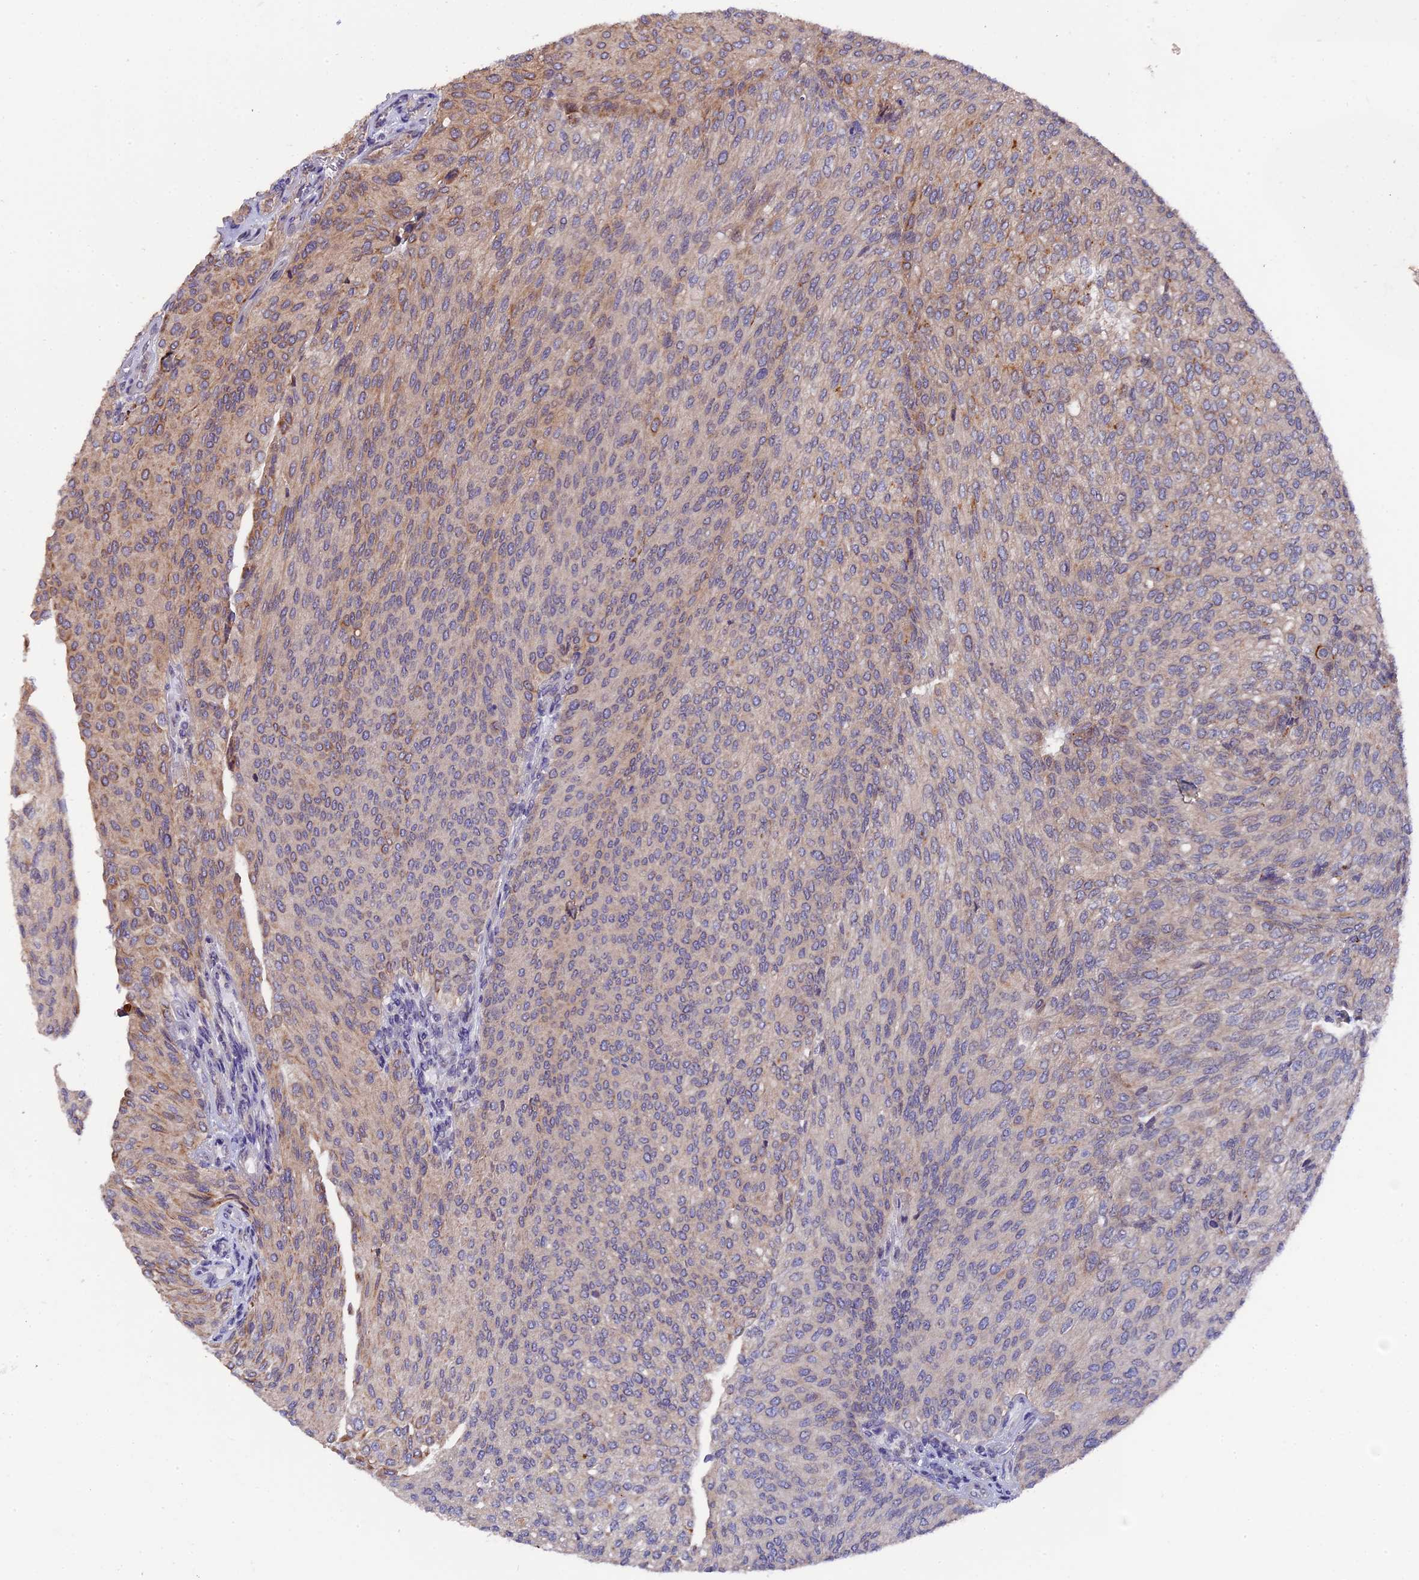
{"staining": {"intensity": "moderate", "quantity": "<25%", "location": "cytoplasmic/membranous"}, "tissue": "urothelial cancer", "cell_type": "Tumor cells", "image_type": "cancer", "snomed": [{"axis": "morphology", "description": "Urothelial carcinoma, High grade"}, {"axis": "topography", "description": "Urinary bladder"}], "caption": "About <25% of tumor cells in urothelial cancer demonstrate moderate cytoplasmic/membranous protein staining as visualized by brown immunohistochemical staining.", "gene": "ZCCHC2", "patient": {"sex": "female", "age": 79}}